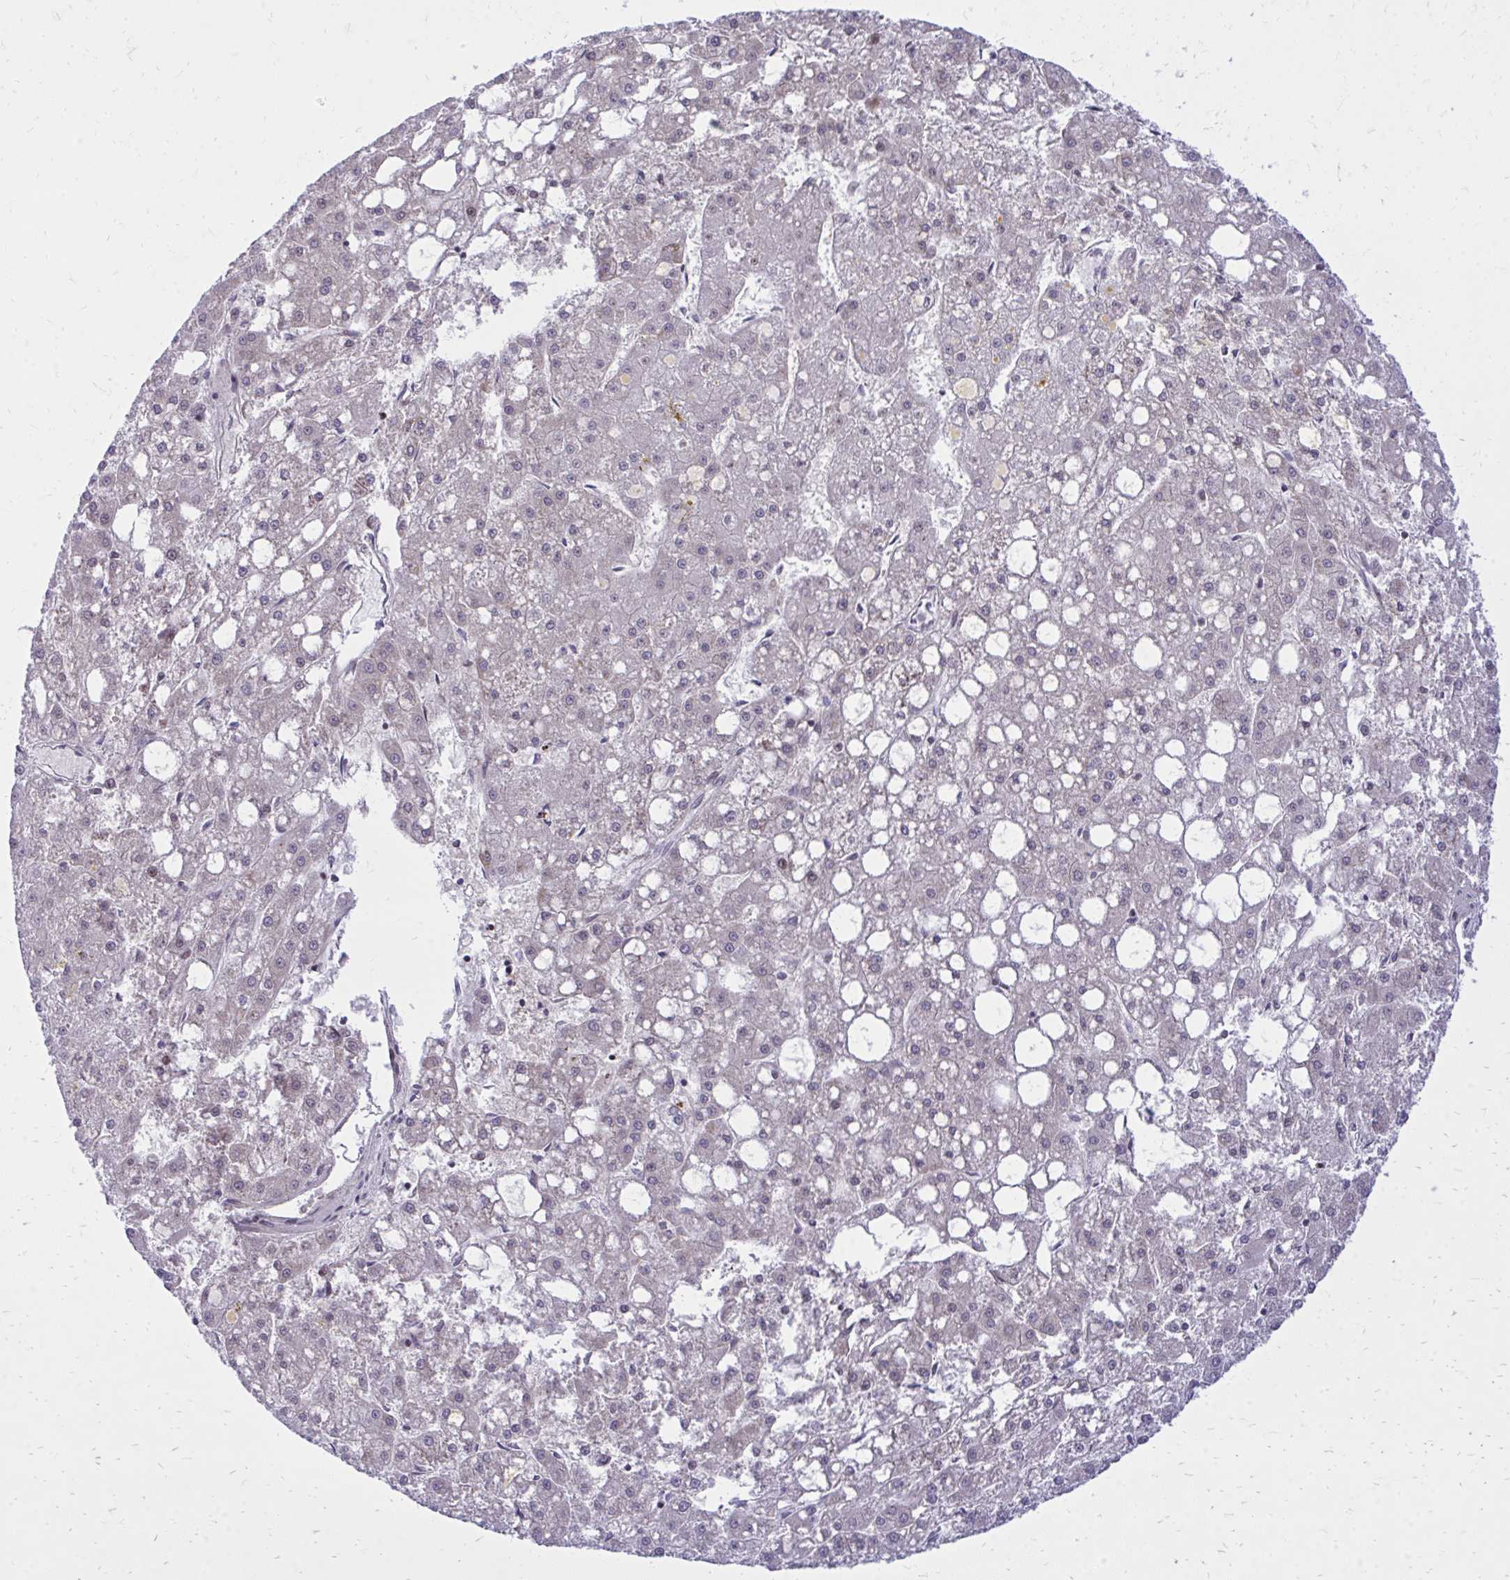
{"staining": {"intensity": "negative", "quantity": "none", "location": "none"}, "tissue": "liver cancer", "cell_type": "Tumor cells", "image_type": "cancer", "snomed": [{"axis": "morphology", "description": "Carcinoma, Hepatocellular, NOS"}, {"axis": "topography", "description": "Liver"}], "caption": "The image reveals no staining of tumor cells in hepatocellular carcinoma (liver).", "gene": "C14orf39", "patient": {"sex": "male", "age": 67}}